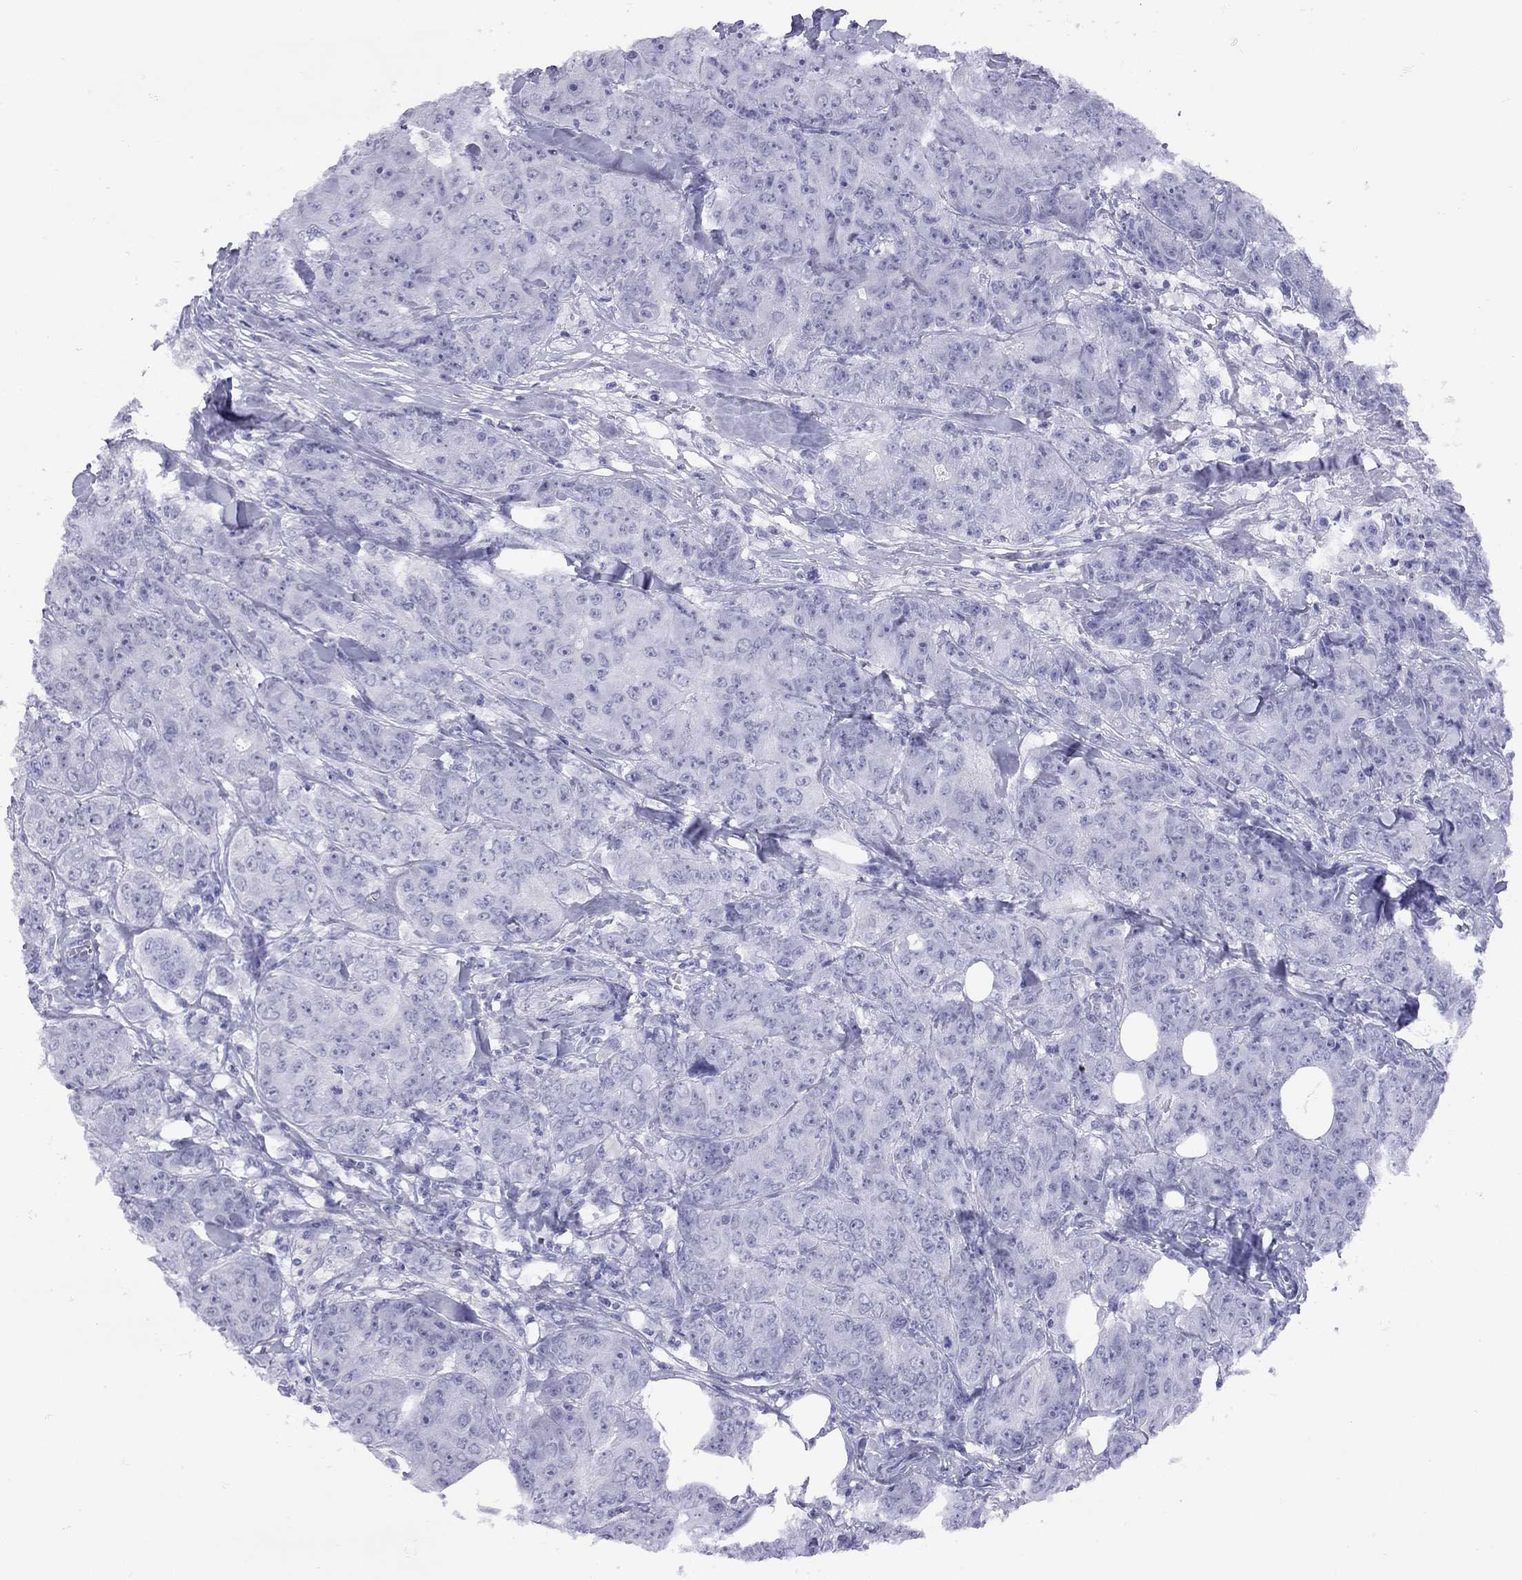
{"staining": {"intensity": "negative", "quantity": "none", "location": "none"}, "tissue": "breast cancer", "cell_type": "Tumor cells", "image_type": "cancer", "snomed": [{"axis": "morphology", "description": "Duct carcinoma"}, {"axis": "topography", "description": "Breast"}], "caption": "High magnification brightfield microscopy of breast cancer stained with DAB (3,3'-diaminobenzidine) (brown) and counterstained with hematoxylin (blue): tumor cells show no significant staining.", "gene": "LYAR", "patient": {"sex": "female", "age": 43}}